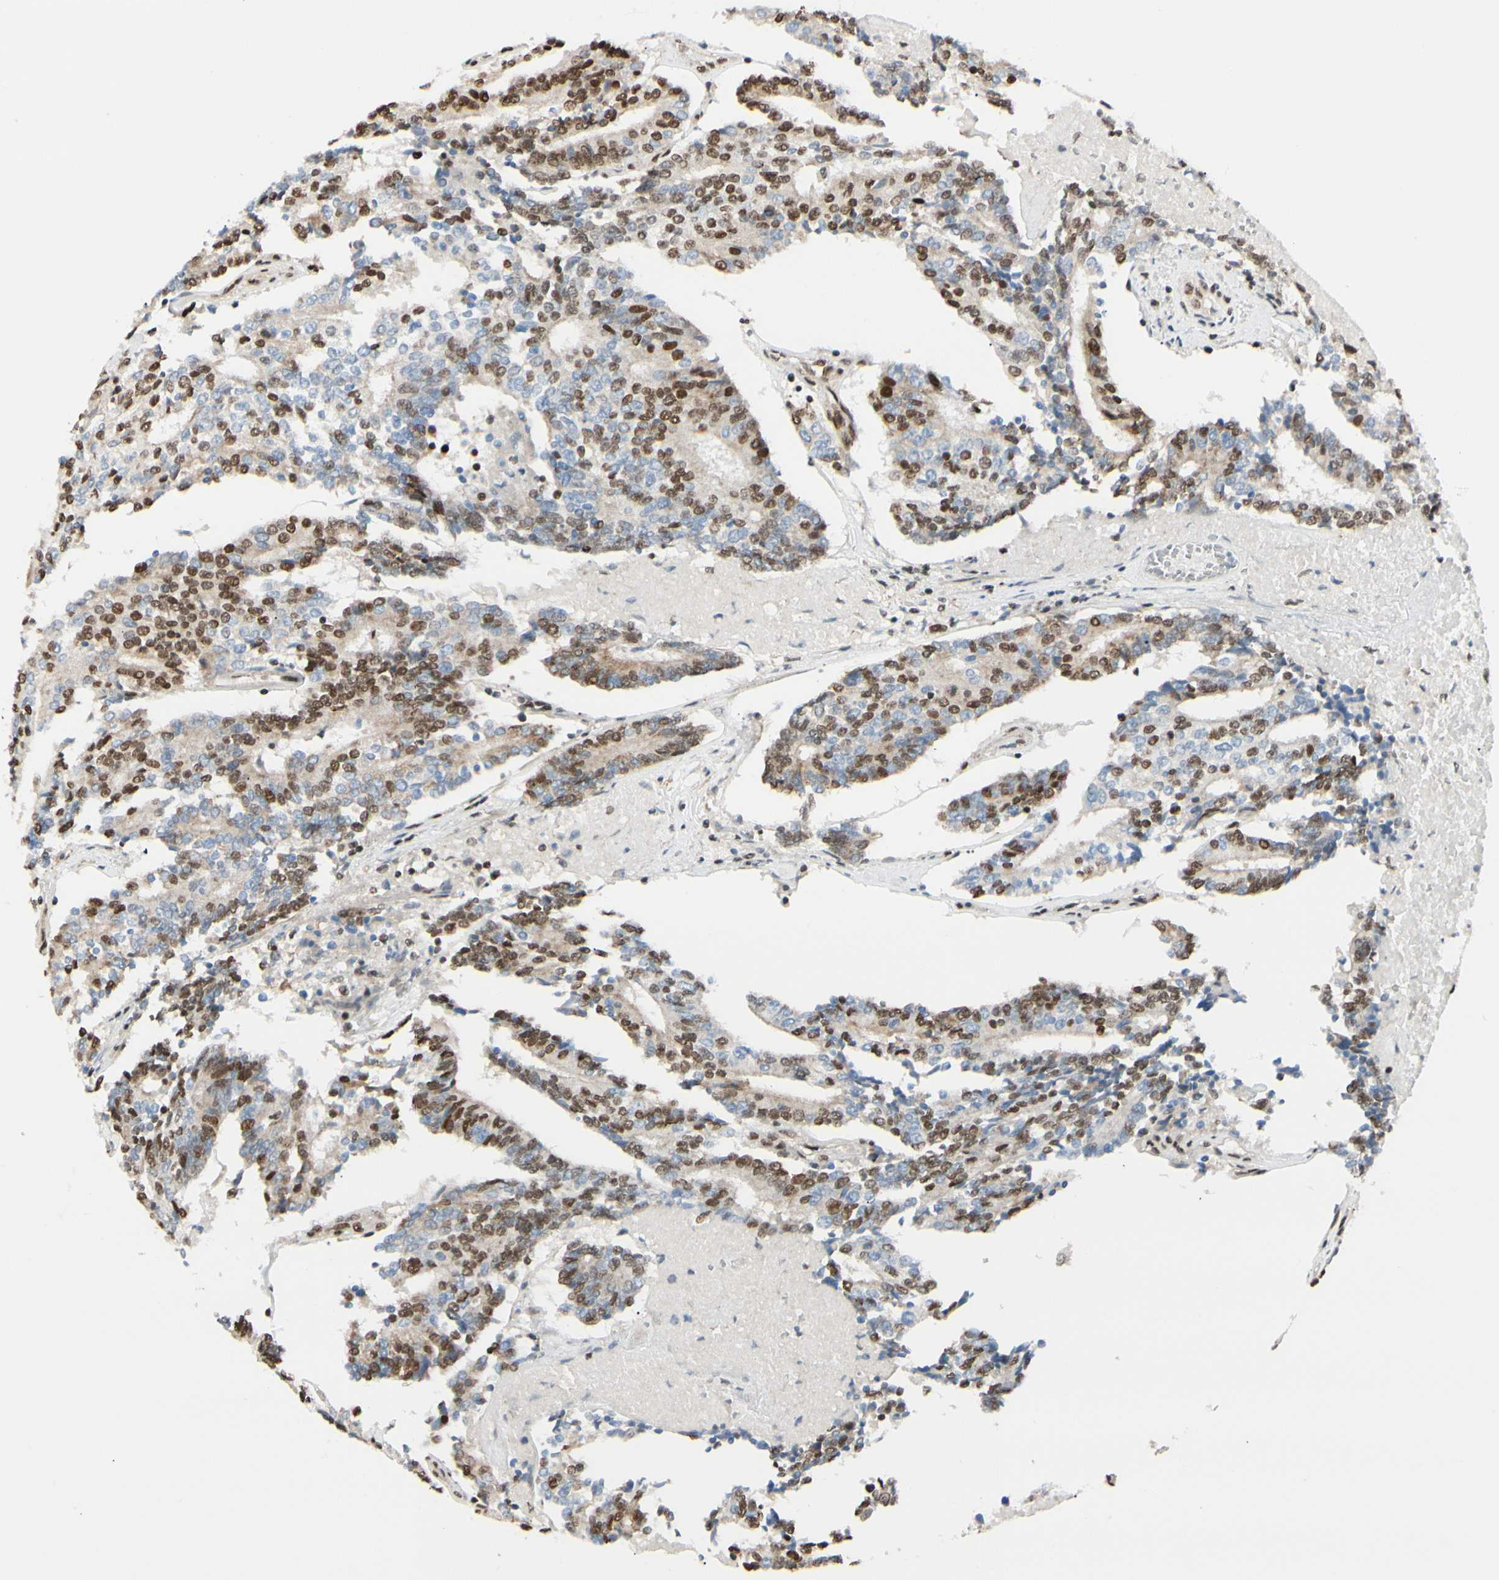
{"staining": {"intensity": "moderate", "quantity": "25%-75%", "location": "nuclear"}, "tissue": "prostate cancer", "cell_type": "Tumor cells", "image_type": "cancer", "snomed": [{"axis": "morphology", "description": "Adenocarcinoma, High grade"}, {"axis": "topography", "description": "Prostate"}], "caption": "The image displays a brown stain indicating the presence of a protein in the nuclear of tumor cells in high-grade adenocarcinoma (prostate).", "gene": "SUFU", "patient": {"sex": "male", "age": 55}}